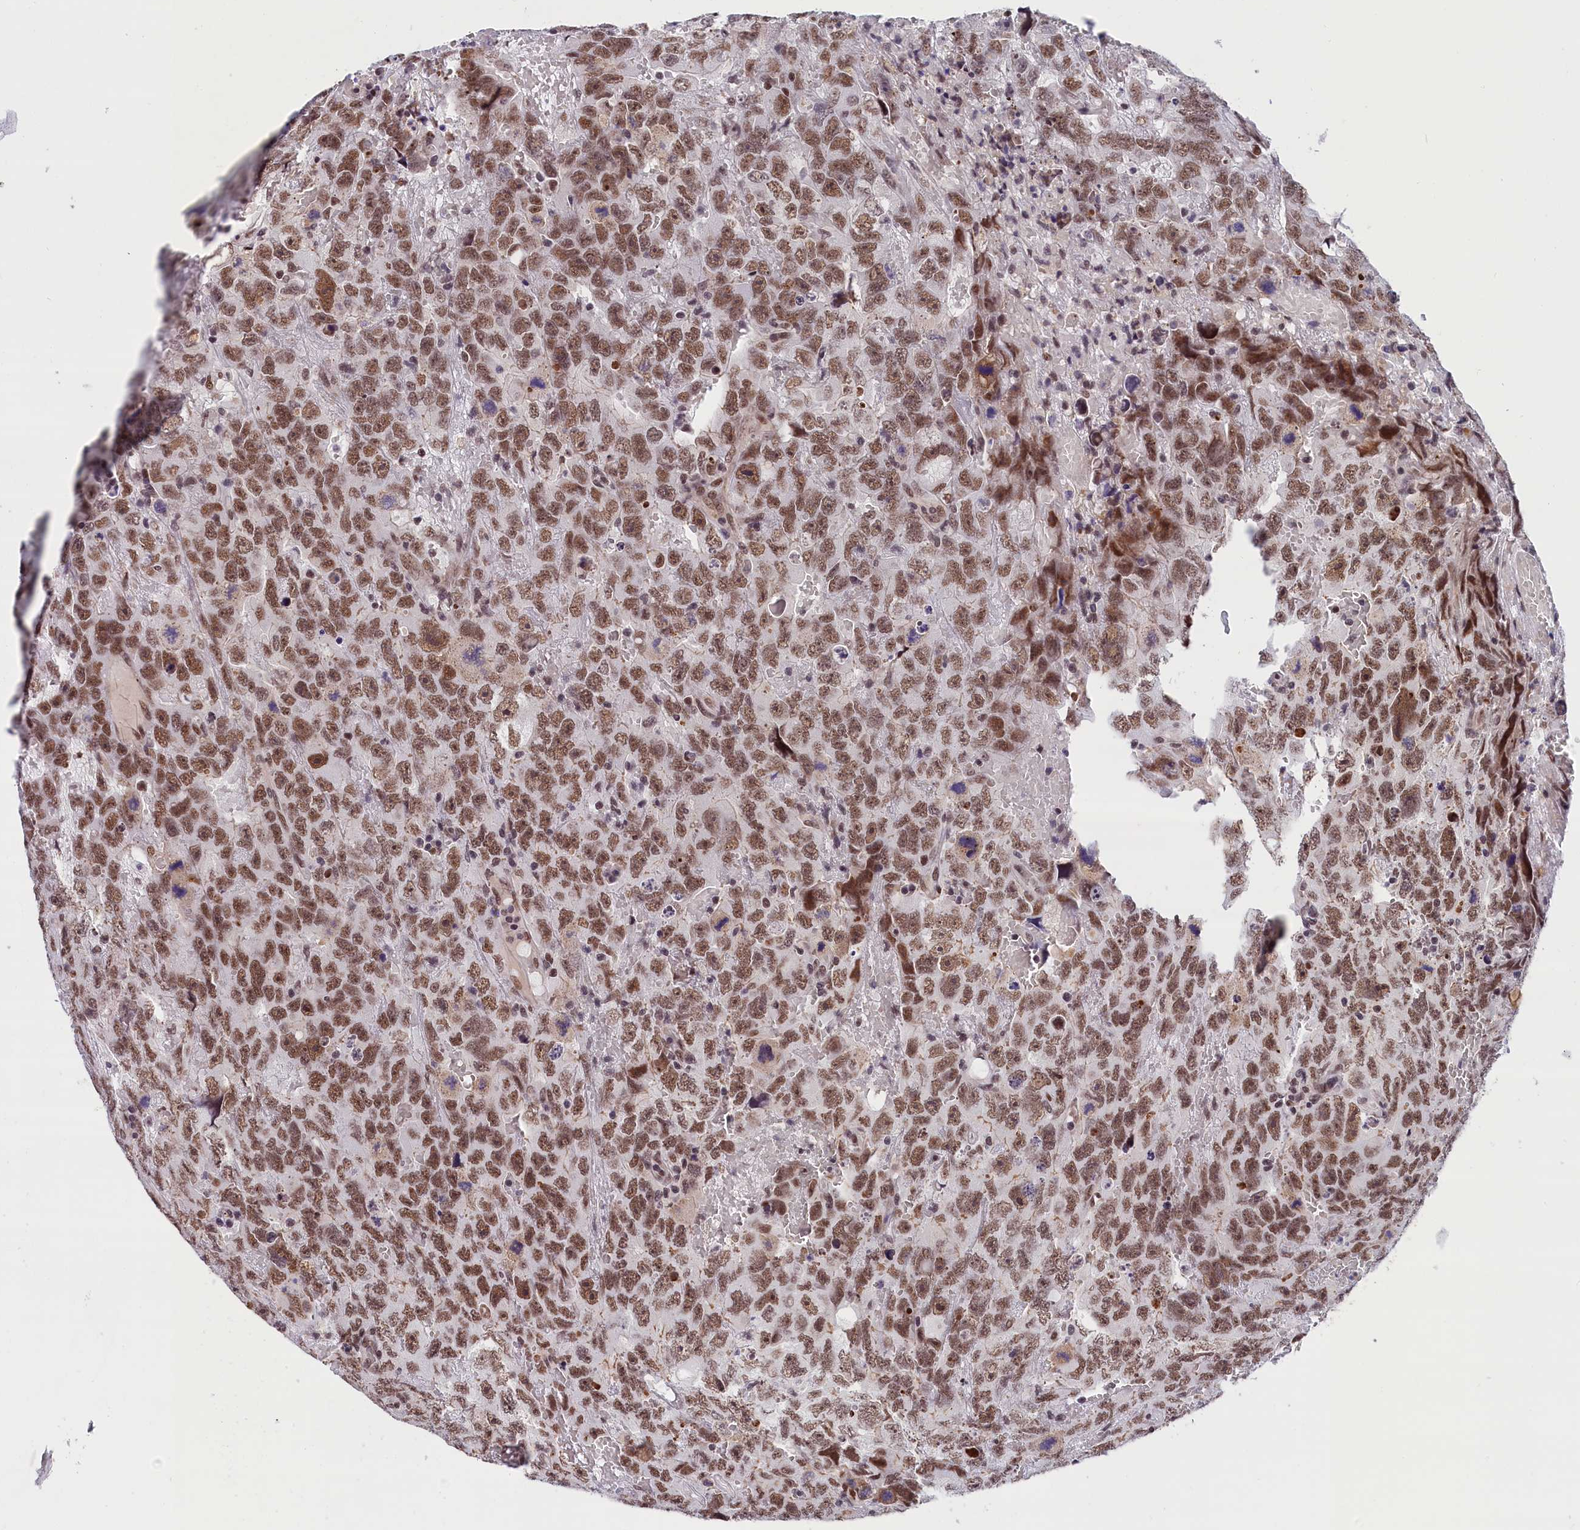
{"staining": {"intensity": "moderate", "quantity": ">75%", "location": "nuclear"}, "tissue": "testis cancer", "cell_type": "Tumor cells", "image_type": "cancer", "snomed": [{"axis": "morphology", "description": "Carcinoma, Embryonal, NOS"}, {"axis": "topography", "description": "Testis"}], "caption": "A photomicrograph showing moderate nuclear expression in approximately >75% of tumor cells in testis cancer, as visualized by brown immunohistochemical staining.", "gene": "CDYL2", "patient": {"sex": "male", "age": 45}}